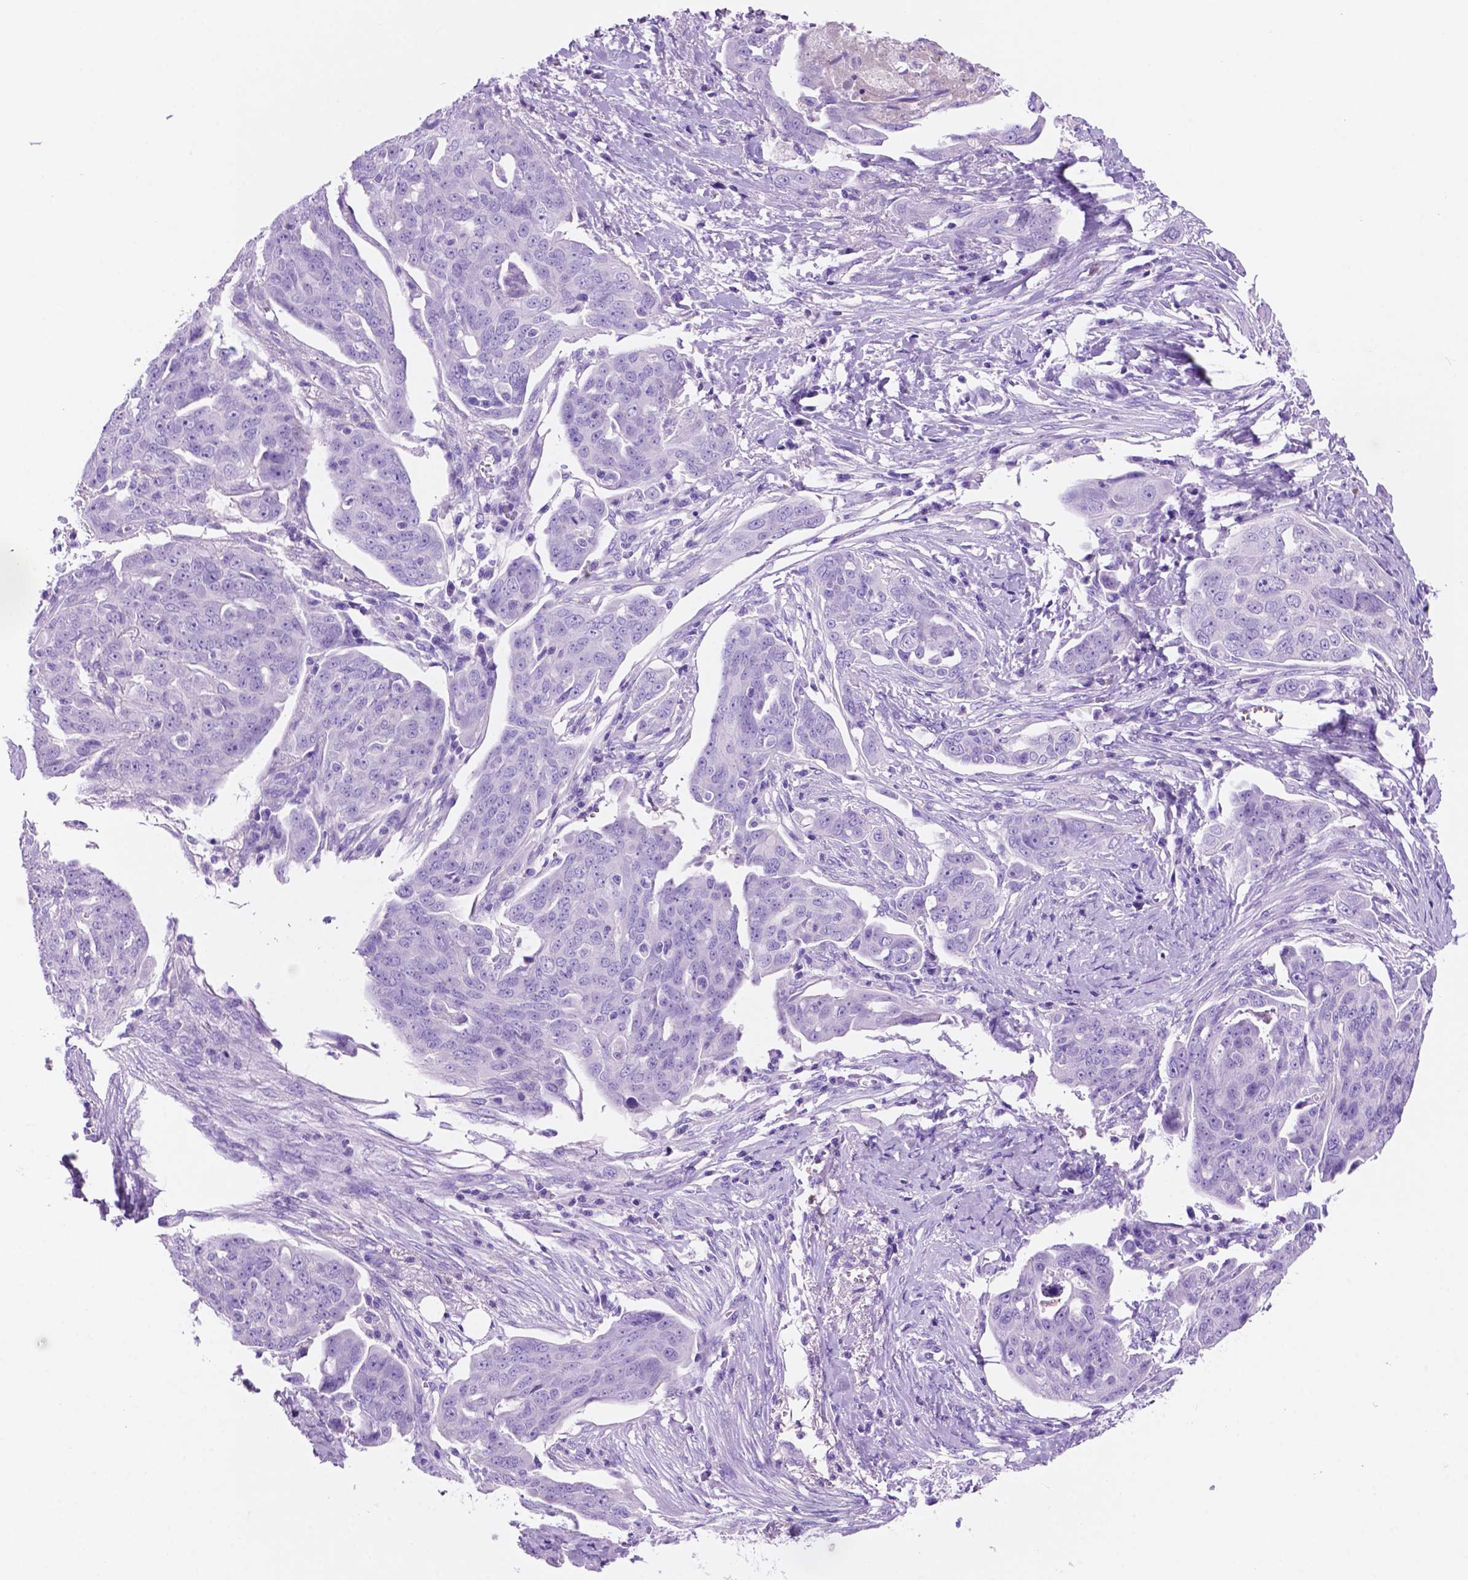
{"staining": {"intensity": "negative", "quantity": "none", "location": "none"}, "tissue": "ovarian cancer", "cell_type": "Tumor cells", "image_type": "cancer", "snomed": [{"axis": "morphology", "description": "Carcinoma, endometroid"}, {"axis": "topography", "description": "Ovary"}], "caption": "Tumor cells show no significant protein staining in endometroid carcinoma (ovarian).", "gene": "FOXB2", "patient": {"sex": "female", "age": 70}}